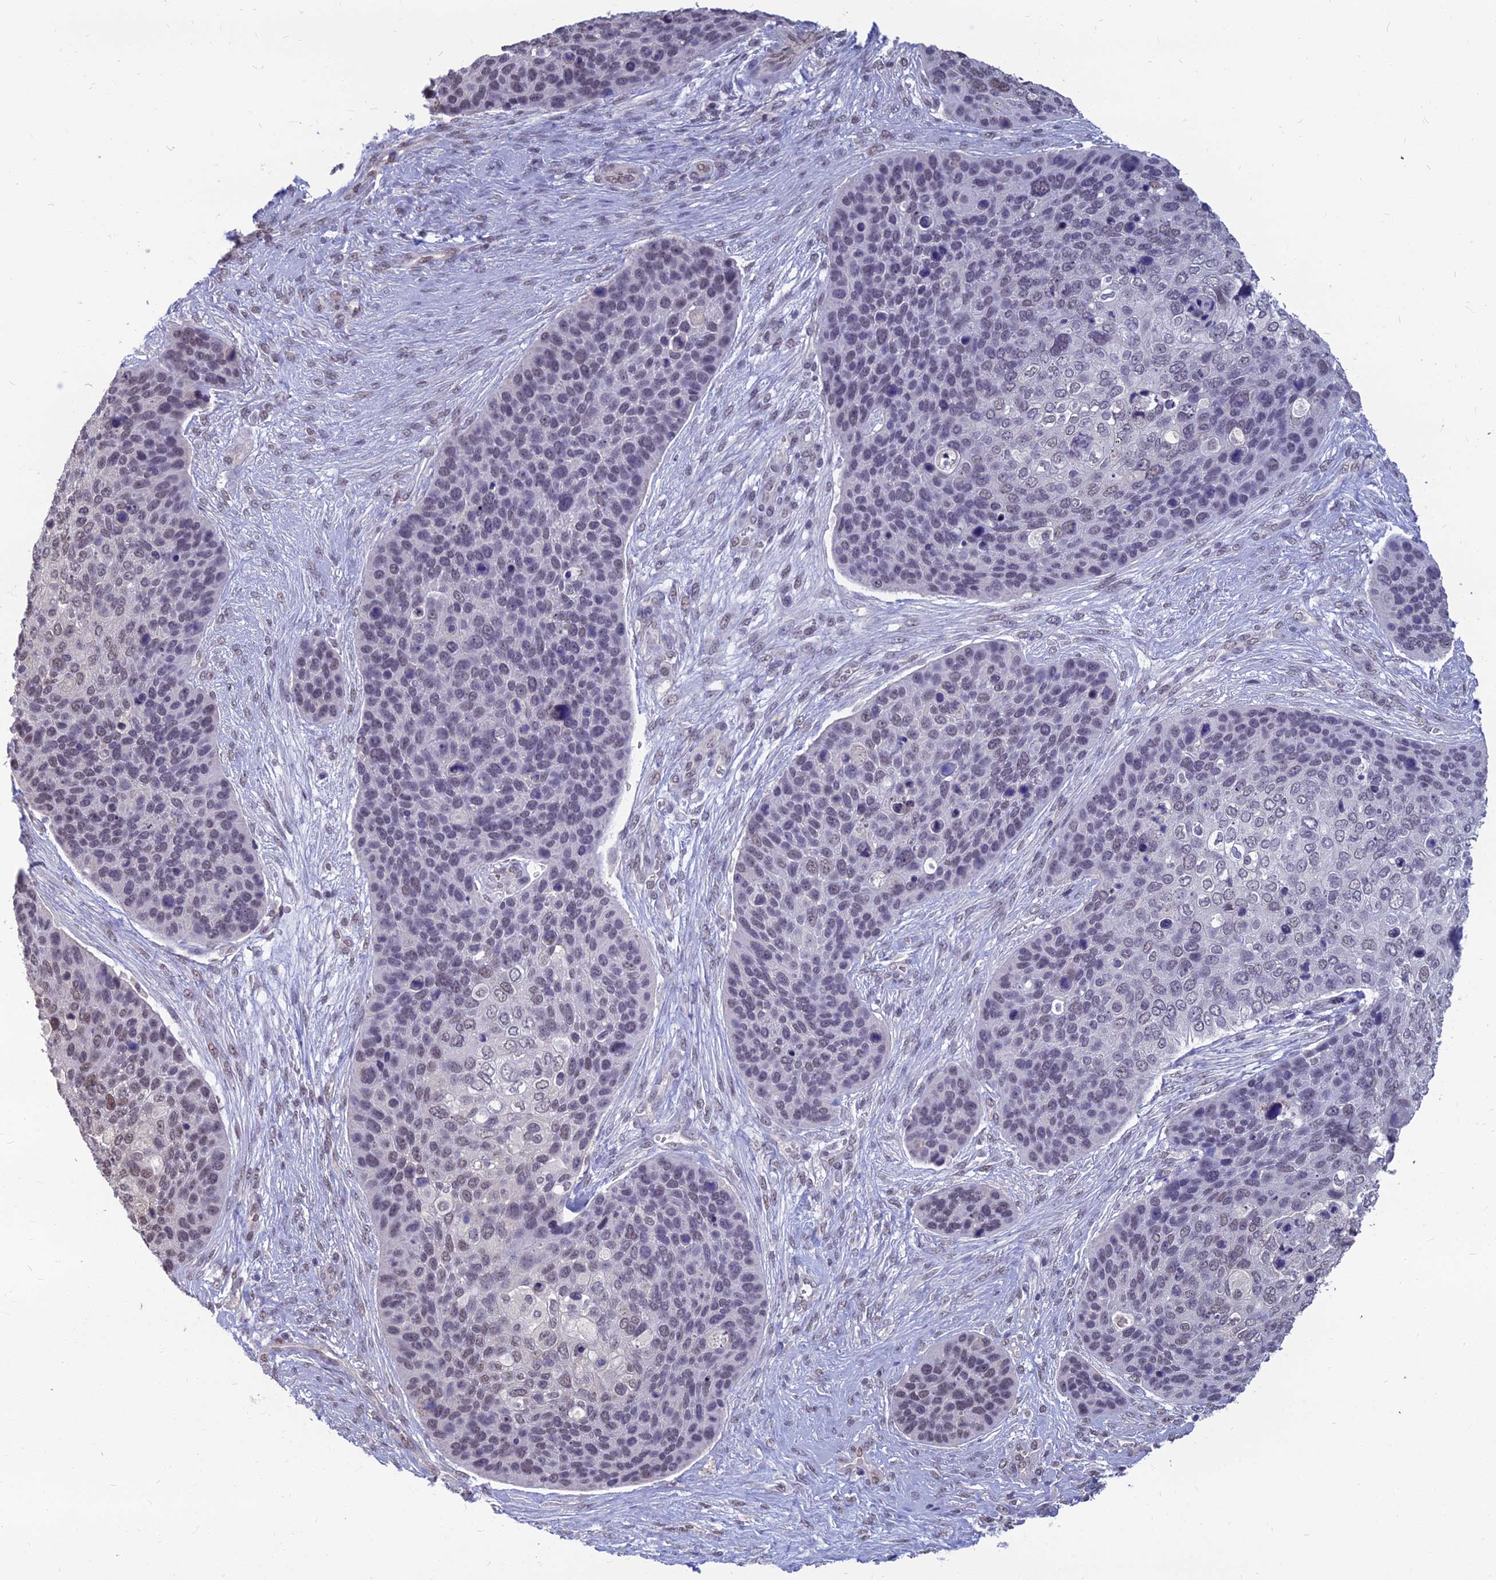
{"staining": {"intensity": "weak", "quantity": "<25%", "location": "nuclear"}, "tissue": "skin cancer", "cell_type": "Tumor cells", "image_type": "cancer", "snomed": [{"axis": "morphology", "description": "Basal cell carcinoma"}, {"axis": "topography", "description": "Skin"}], "caption": "Tumor cells show no significant protein staining in skin cancer (basal cell carcinoma).", "gene": "SRSF7", "patient": {"sex": "female", "age": 74}}